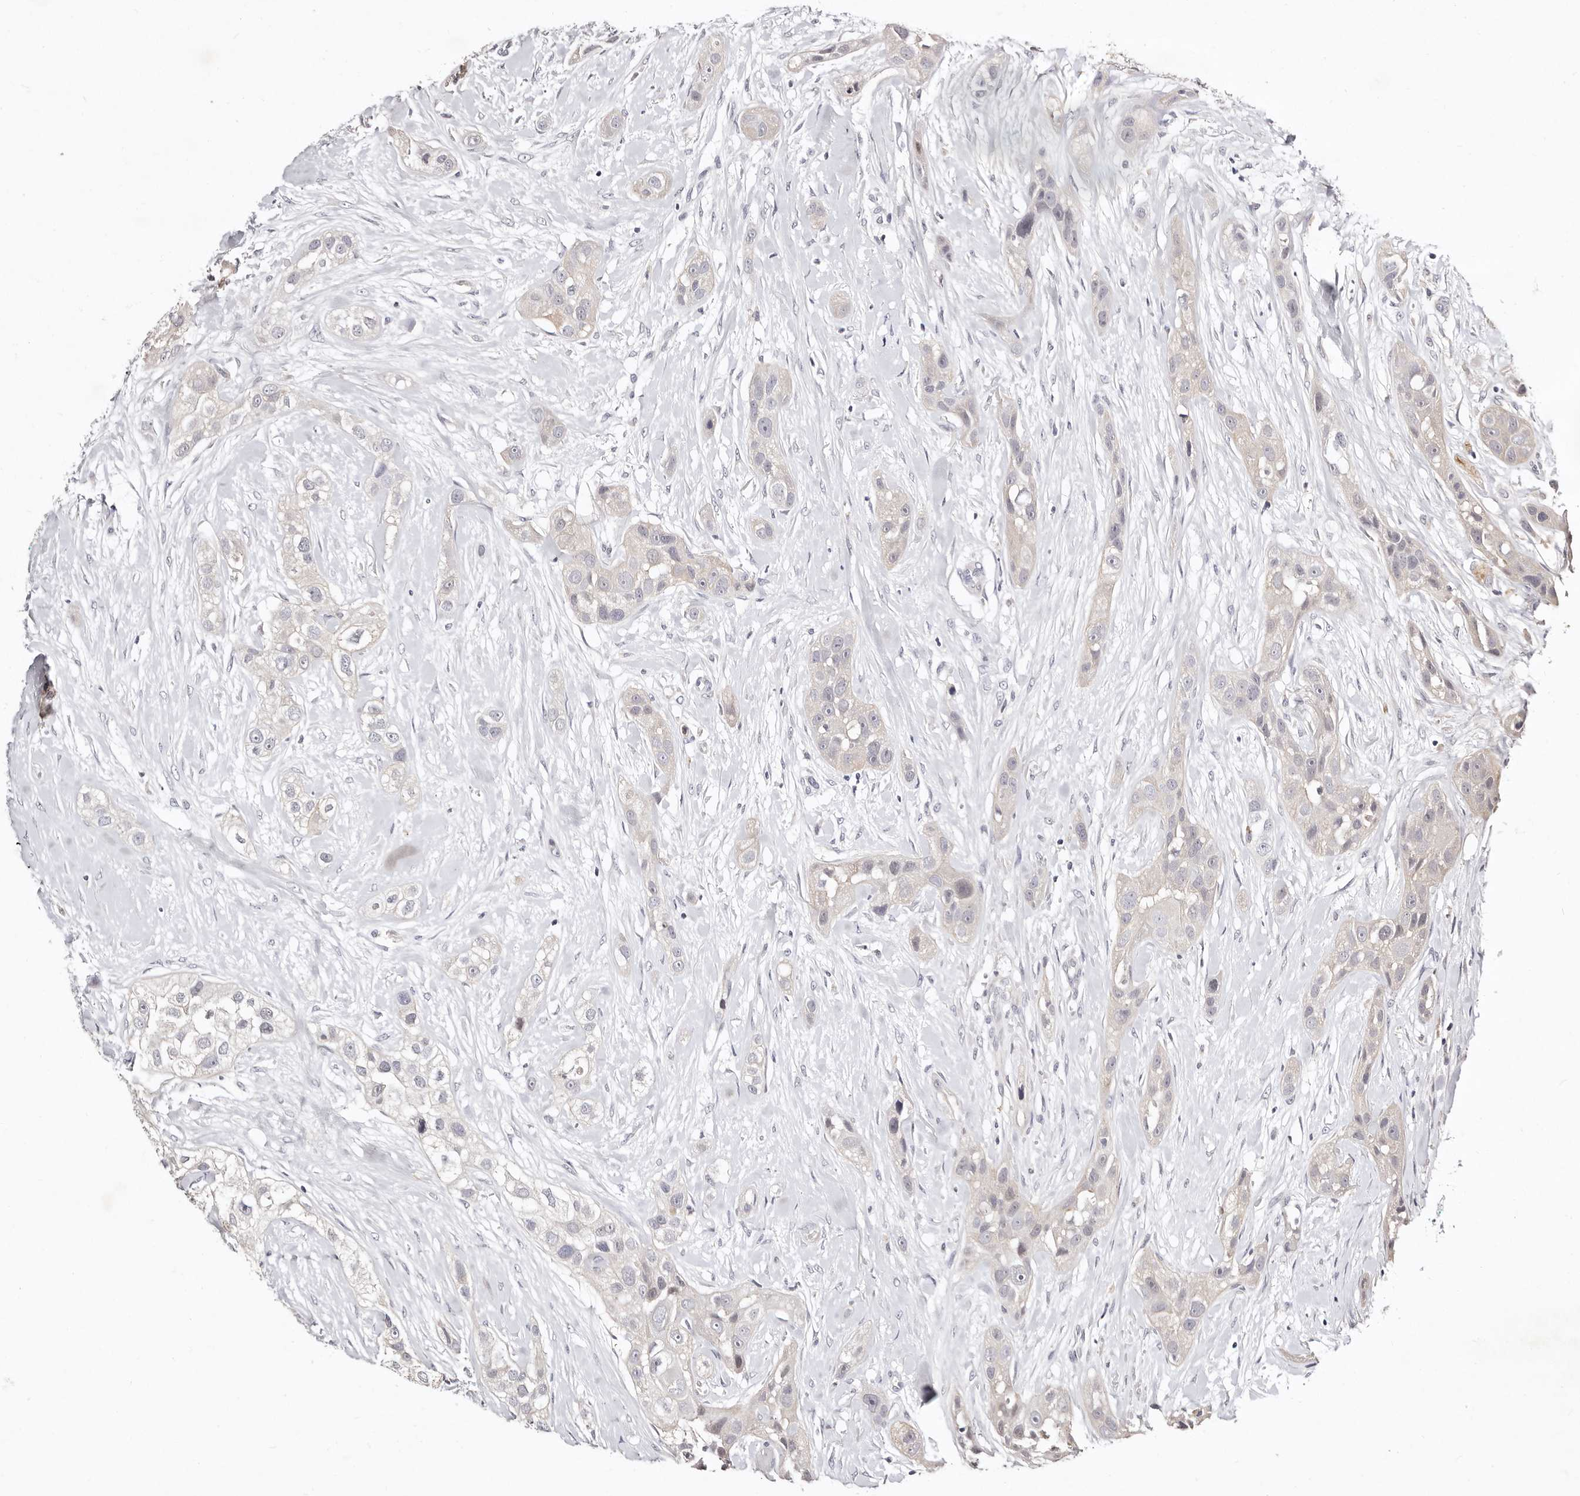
{"staining": {"intensity": "negative", "quantity": "none", "location": "none"}, "tissue": "head and neck cancer", "cell_type": "Tumor cells", "image_type": "cancer", "snomed": [{"axis": "morphology", "description": "Normal tissue, NOS"}, {"axis": "morphology", "description": "Squamous cell carcinoma, NOS"}, {"axis": "topography", "description": "Skeletal muscle"}, {"axis": "topography", "description": "Head-Neck"}], "caption": "This micrograph is of head and neck squamous cell carcinoma stained with immunohistochemistry (IHC) to label a protein in brown with the nuclei are counter-stained blue. There is no positivity in tumor cells.", "gene": "MRPS33", "patient": {"sex": "male", "age": 51}}